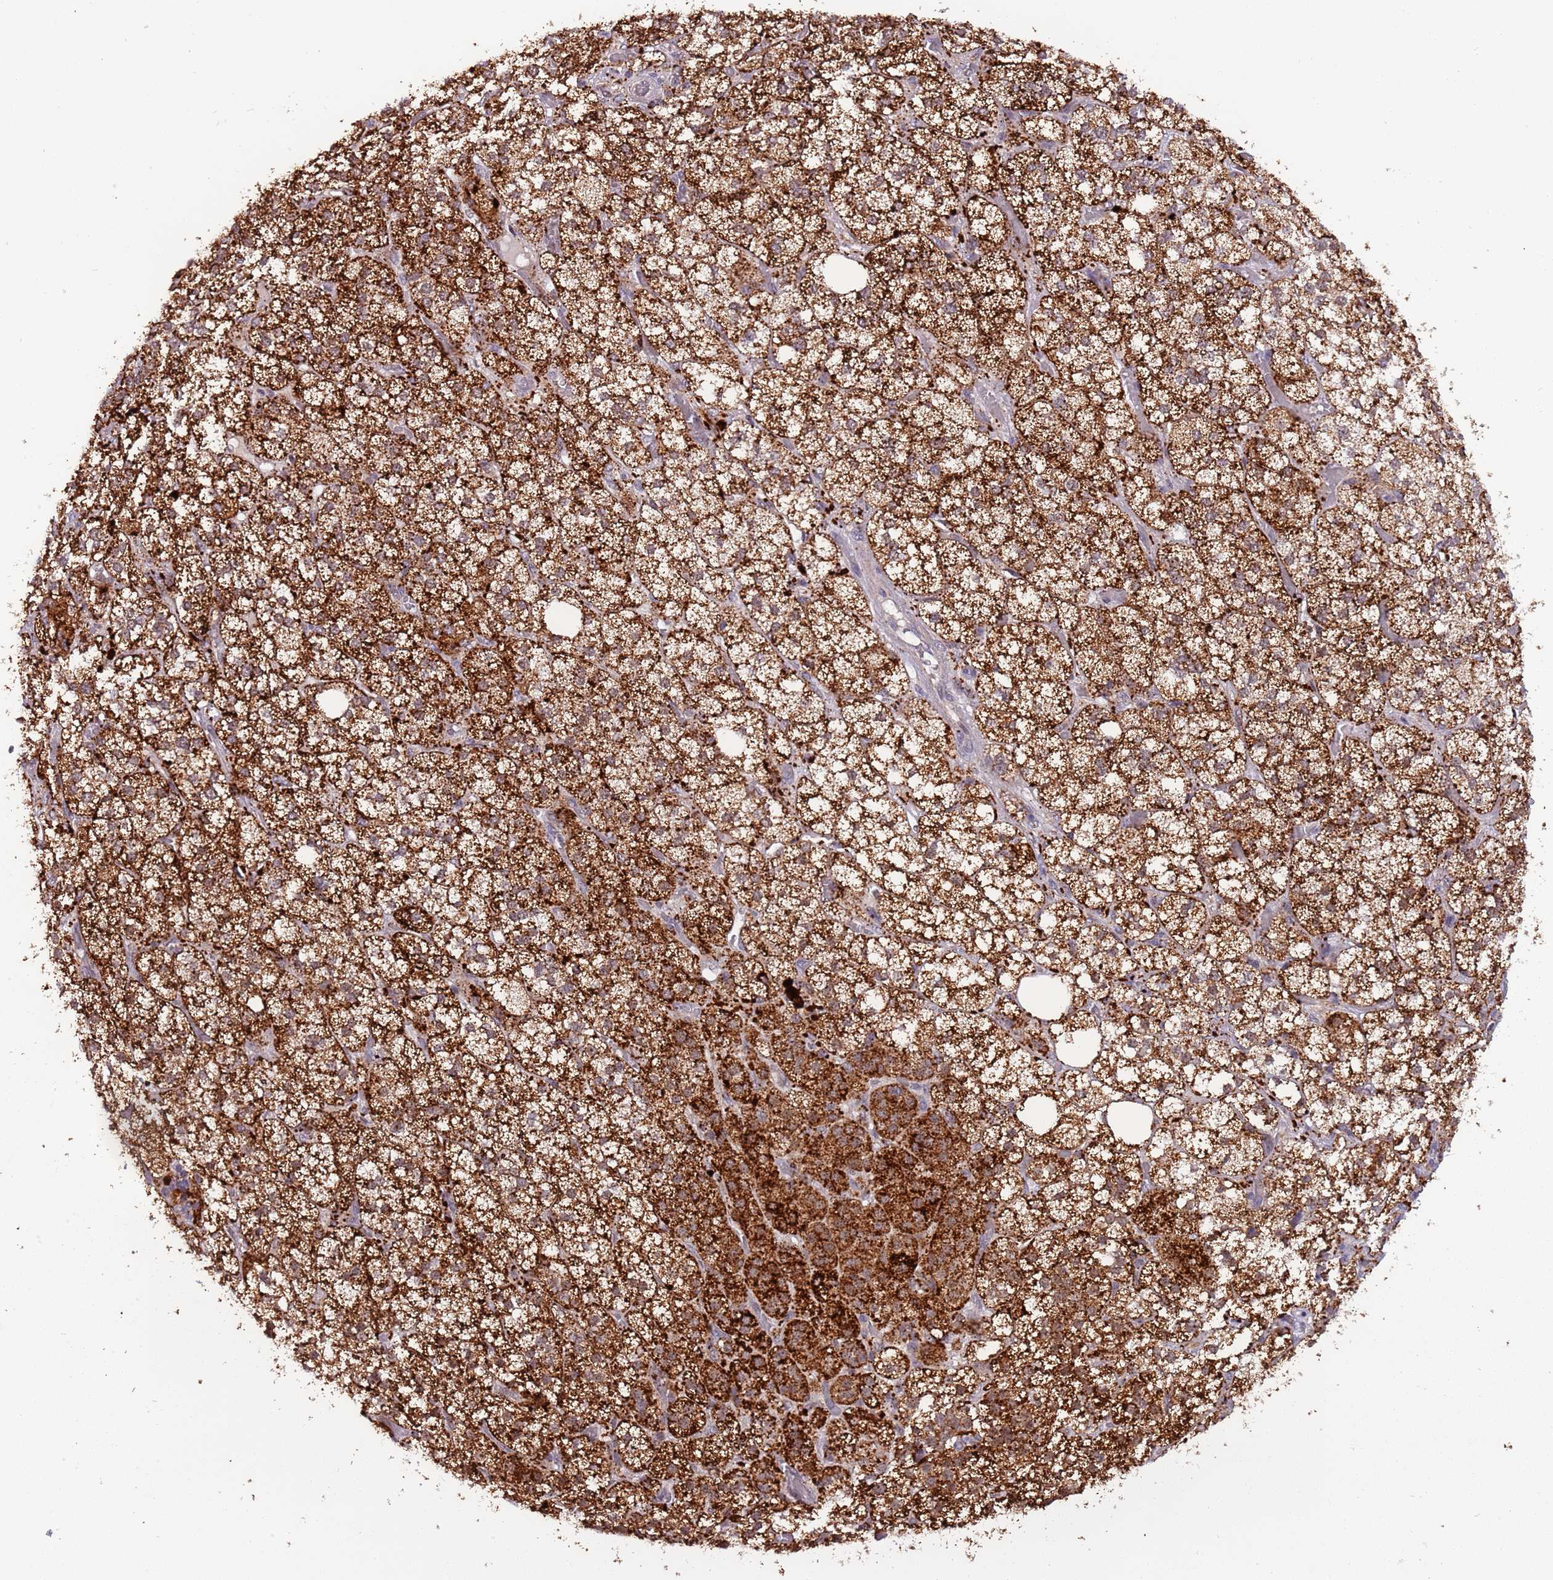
{"staining": {"intensity": "strong", "quantity": ">75%", "location": "cytoplasmic/membranous"}, "tissue": "adrenal gland", "cell_type": "Glandular cells", "image_type": "normal", "snomed": [{"axis": "morphology", "description": "Normal tissue, NOS"}, {"axis": "topography", "description": "Adrenal gland"}], "caption": "Adrenal gland was stained to show a protein in brown. There is high levels of strong cytoplasmic/membranous expression in about >75% of glandular cells.", "gene": "TRIM27", "patient": {"sex": "male", "age": 61}}